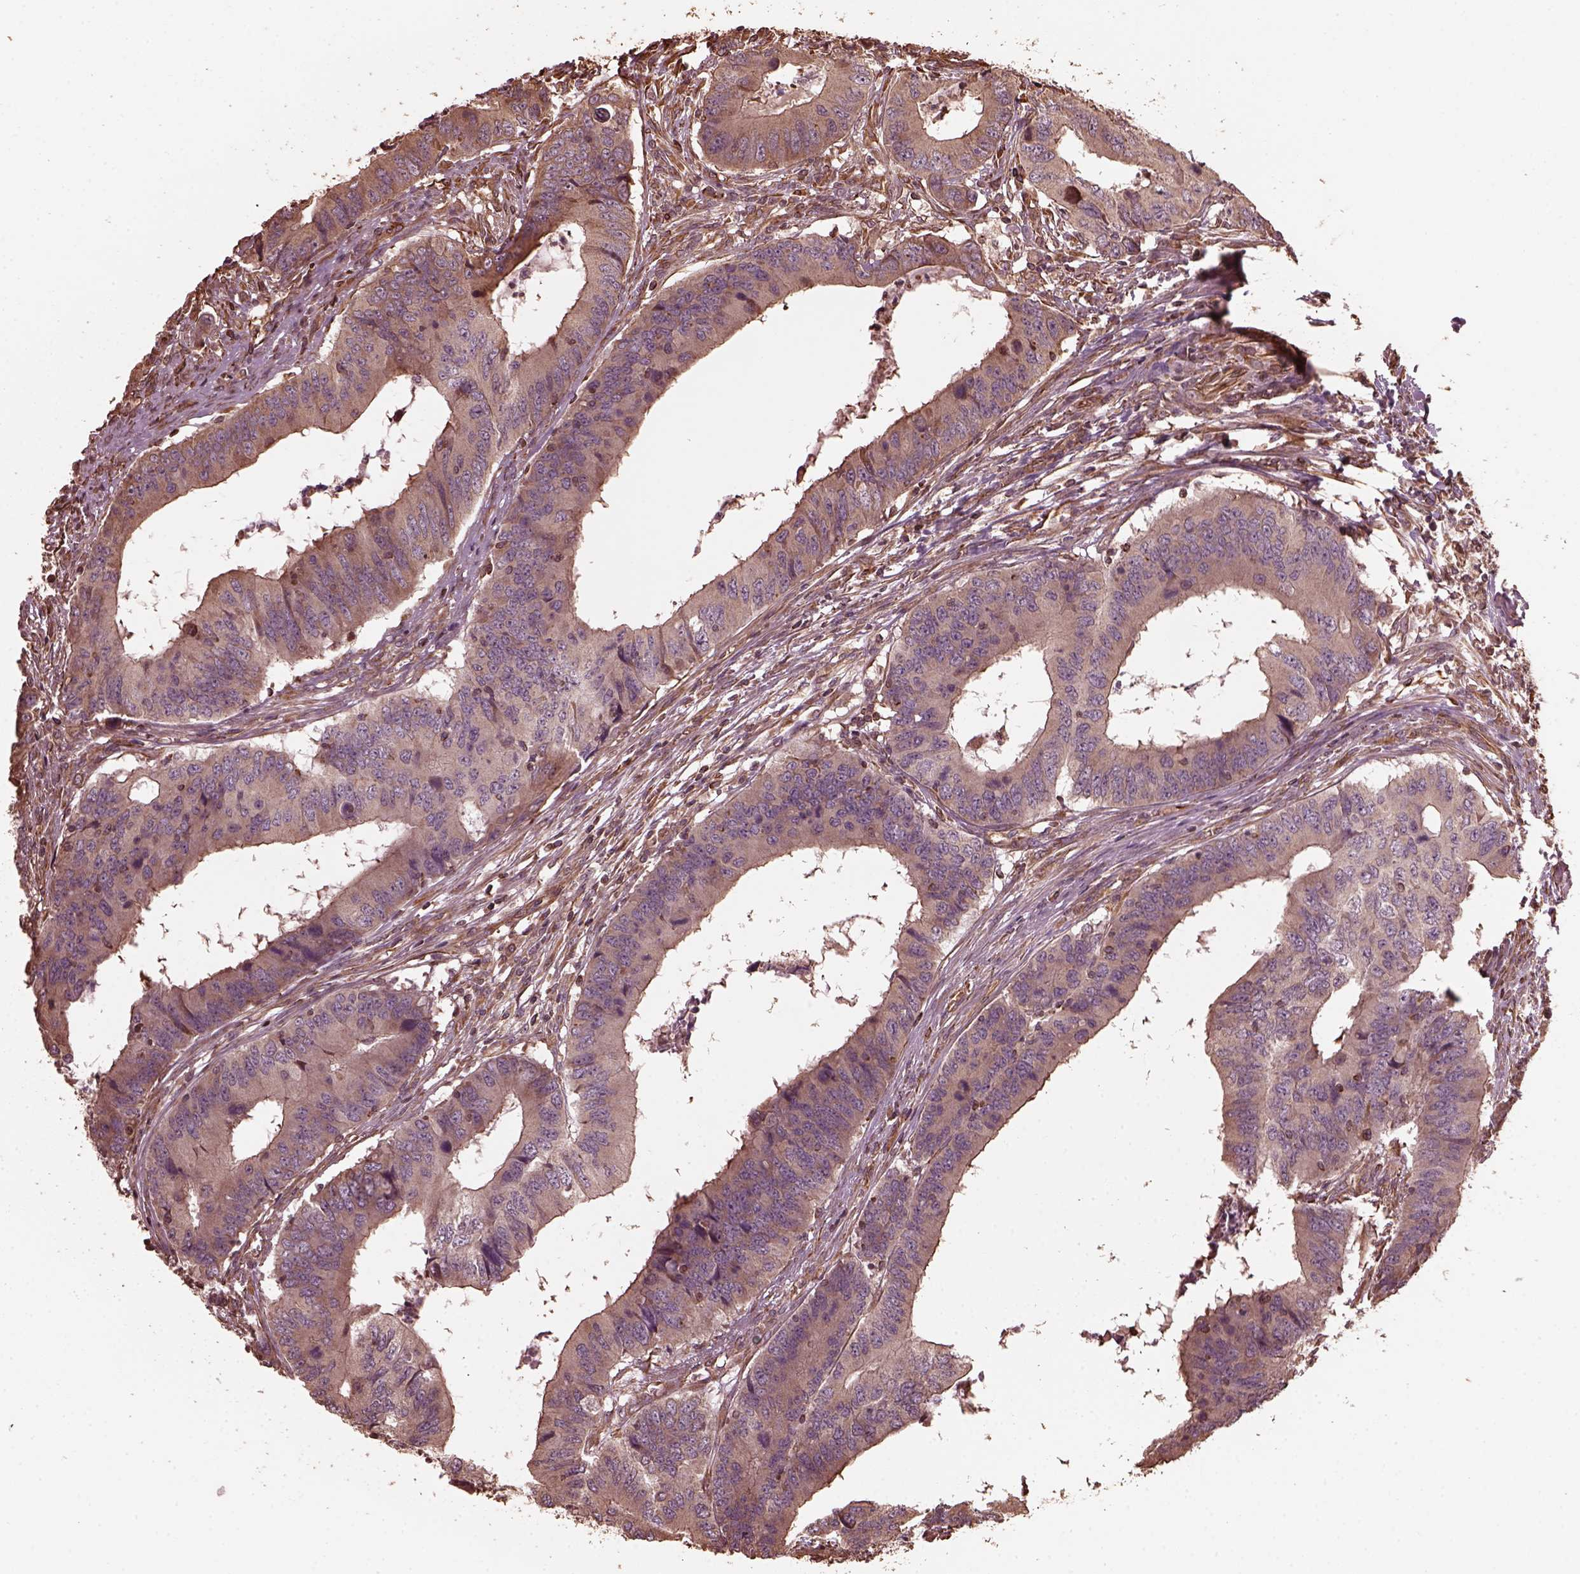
{"staining": {"intensity": "weak", "quantity": "25%-75%", "location": "cytoplasmic/membranous"}, "tissue": "colorectal cancer", "cell_type": "Tumor cells", "image_type": "cancer", "snomed": [{"axis": "morphology", "description": "Adenocarcinoma, NOS"}, {"axis": "topography", "description": "Colon"}], "caption": "Colorectal cancer stained for a protein demonstrates weak cytoplasmic/membranous positivity in tumor cells. (DAB (3,3'-diaminobenzidine) = brown stain, brightfield microscopy at high magnification).", "gene": "GTPBP1", "patient": {"sex": "male", "age": 53}}